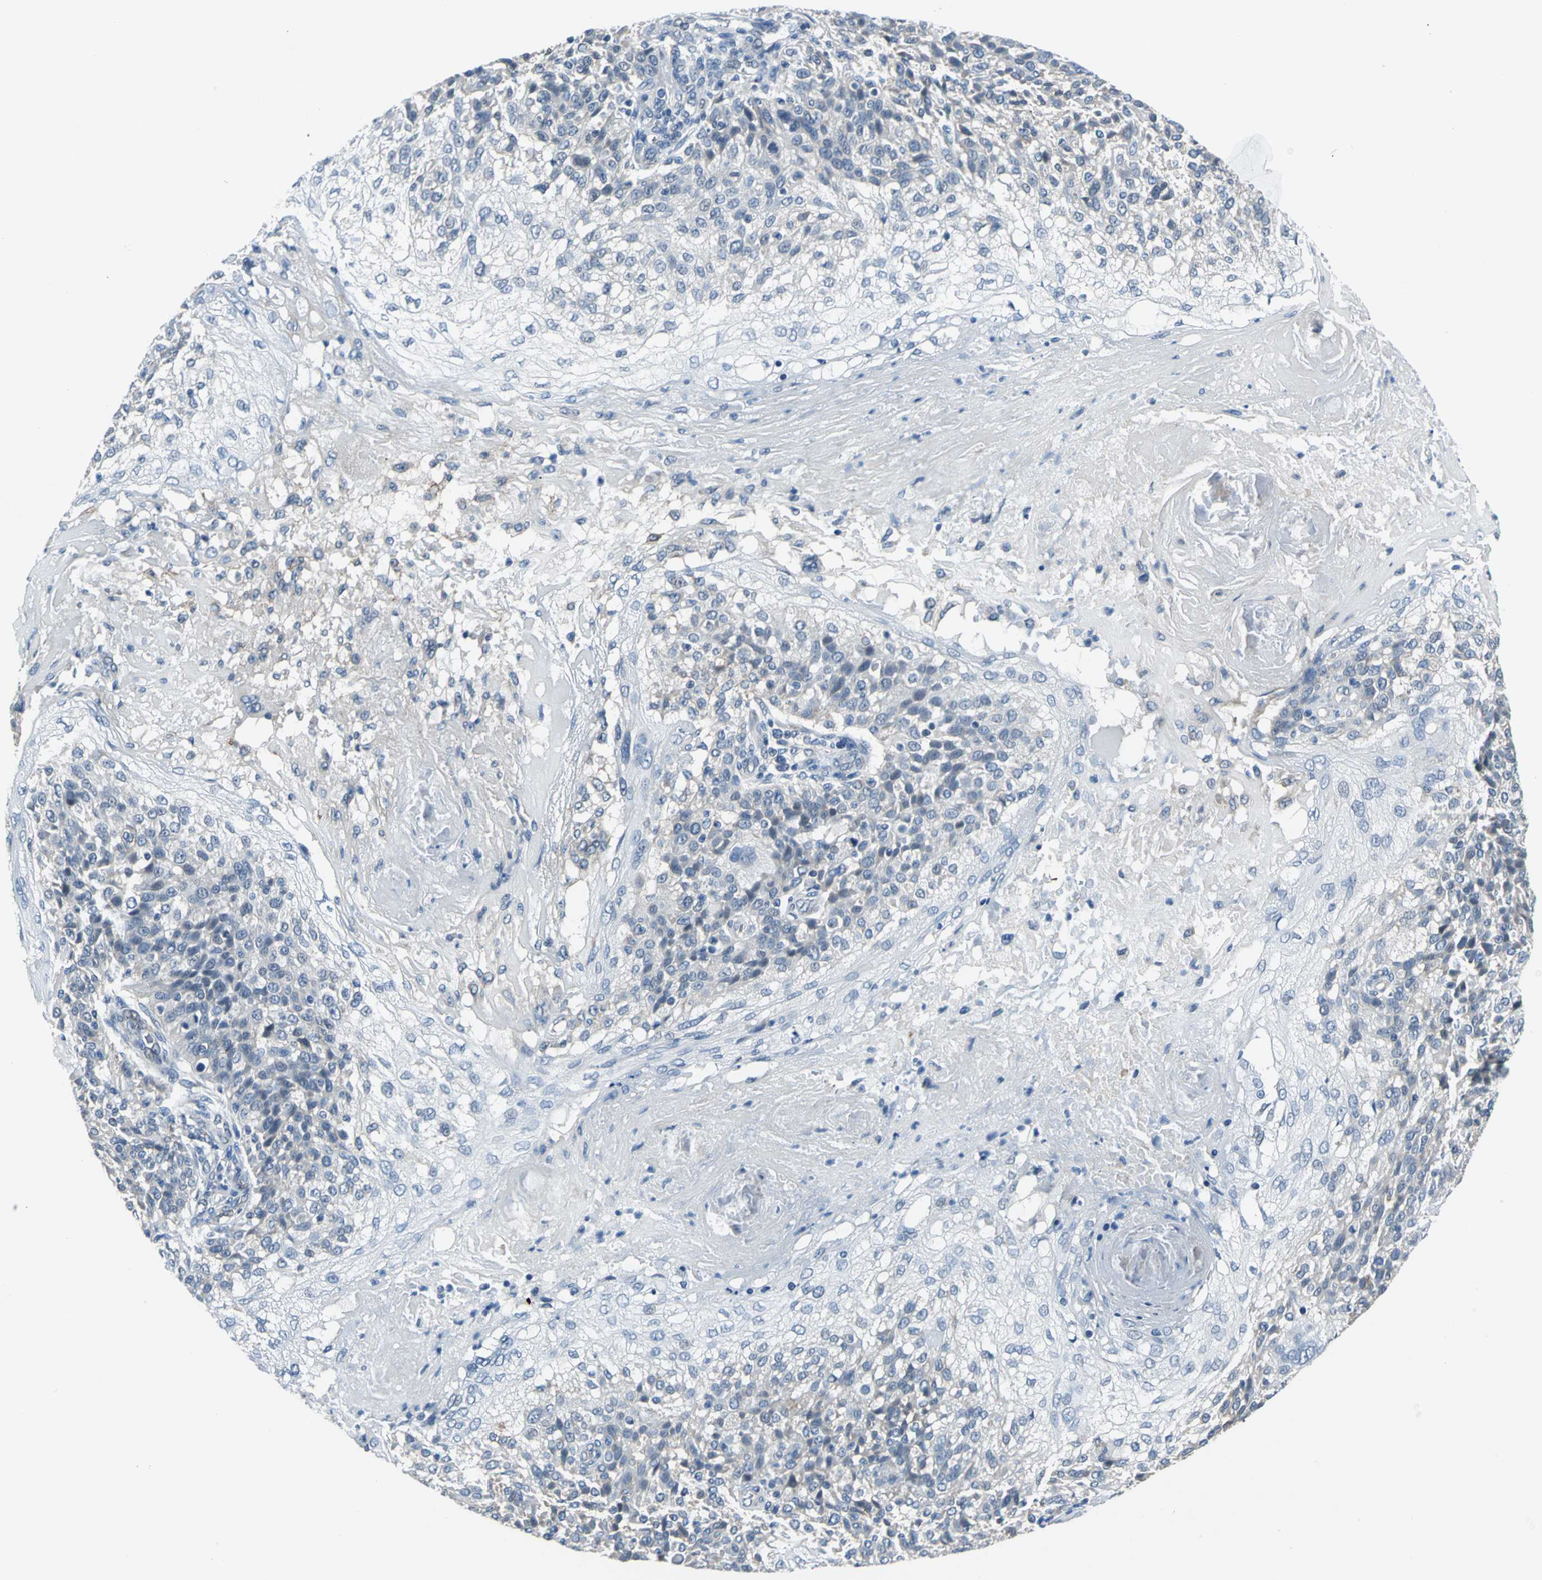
{"staining": {"intensity": "weak", "quantity": "<25%", "location": "cytoplasmic/membranous"}, "tissue": "skin cancer", "cell_type": "Tumor cells", "image_type": "cancer", "snomed": [{"axis": "morphology", "description": "Normal tissue, NOS"}, {"axis": "morphology", "description": "Squamous cell carcinoma, NOS"}, {"axis": "topography", "description": "Skin"}], "caption": "Histopathology image shows no protein staining in tumor cells of skin squamous cell carcinoma tissue. (Stains: DAB immunohistochemistry (IHC) with hematoxylin counter stain, Microscopy: brightfield microscopy at high magnification).", "gene": "ZNF415", "patient": {"sex": "female", "age": 83}}